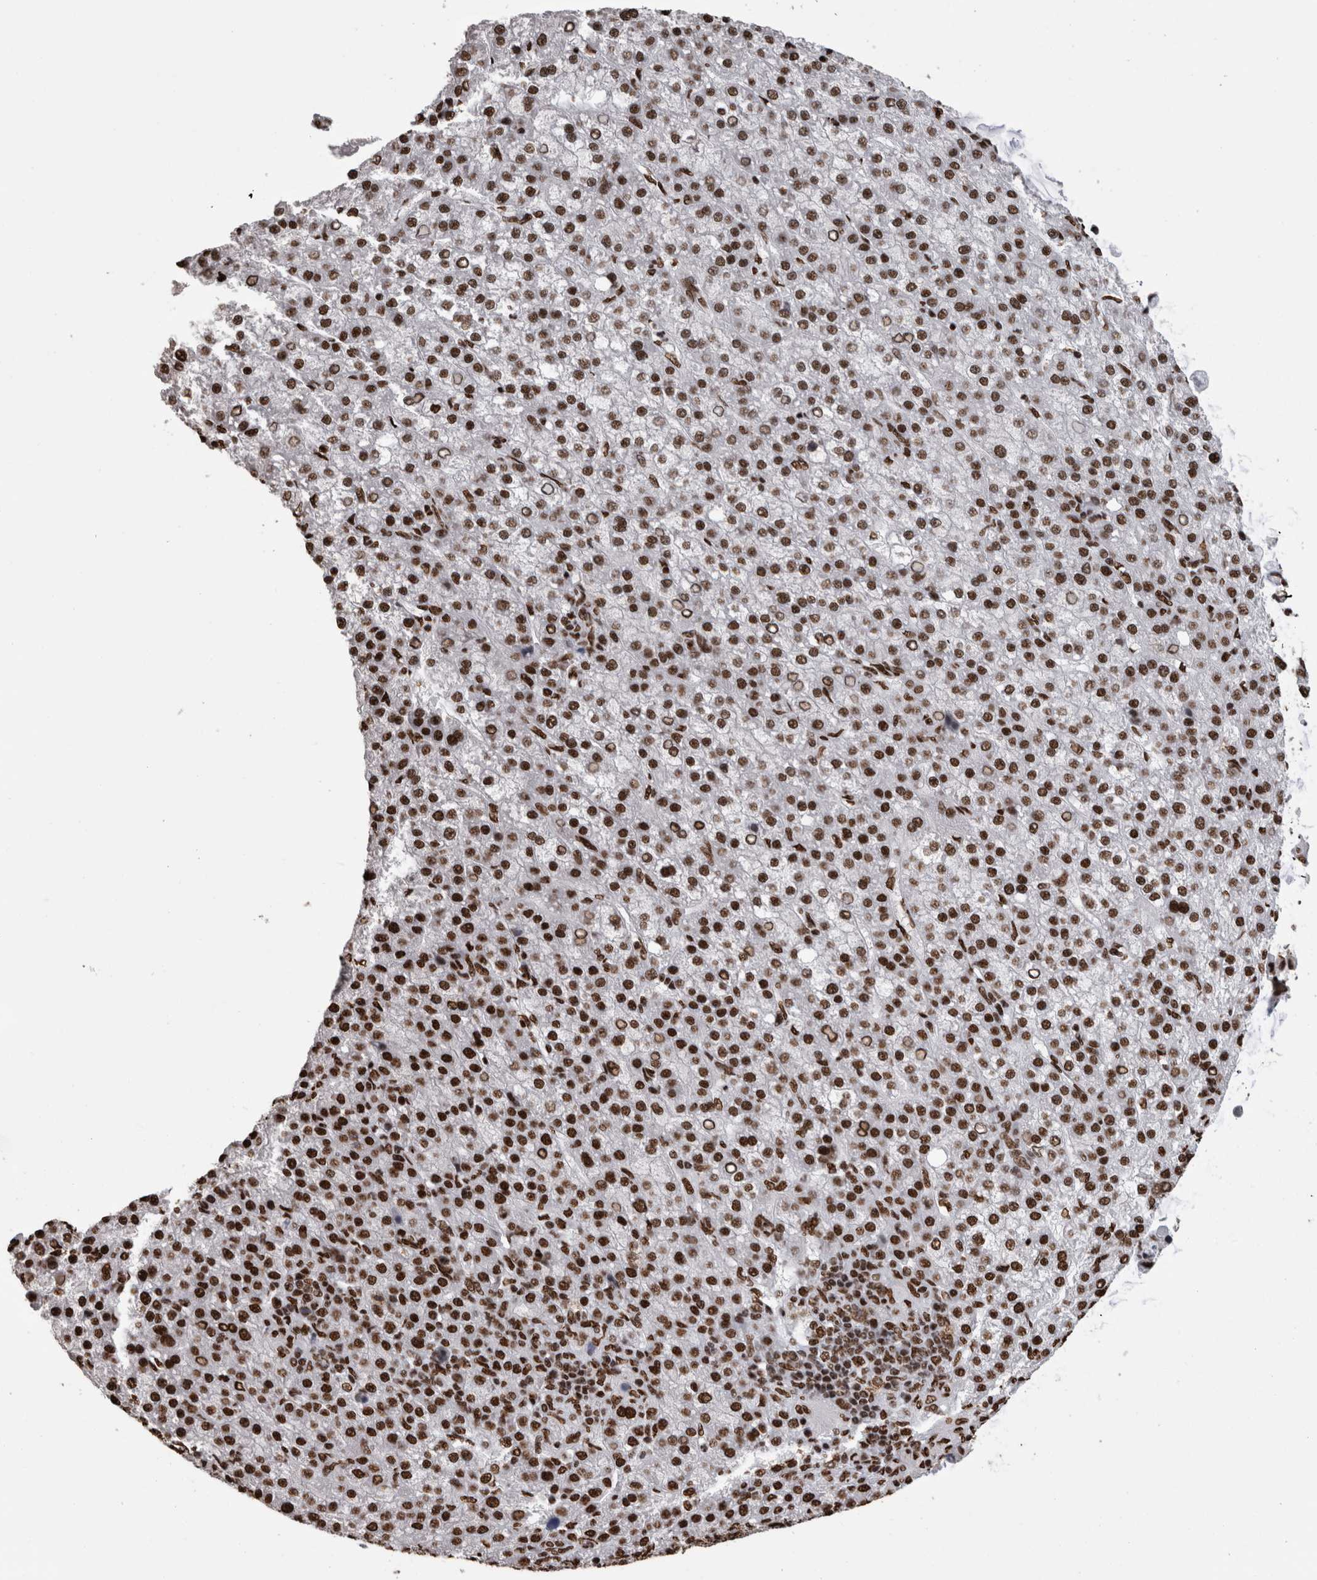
{"staining": {"intensity": "strong", "quantity": ">75%", "location": "nuclear"}, "tissue": "liver cancer", "cell_type": "Tumor cells", "image_type": "cancer", "snomed": [{"axis": "morphology", "description": "Carcinoma, Hepatocellular, NOS"}, {"axis": "topography", "description": "Liver"}], "caption": "Immunohistochemical staining of human hepatocellular carcinoma (liver) exhibits strong nuclear protein expression in approximately >75% of tumor cells.", "gene": "HNRNPM", "patient": {"sex": "female", "age": 58}}